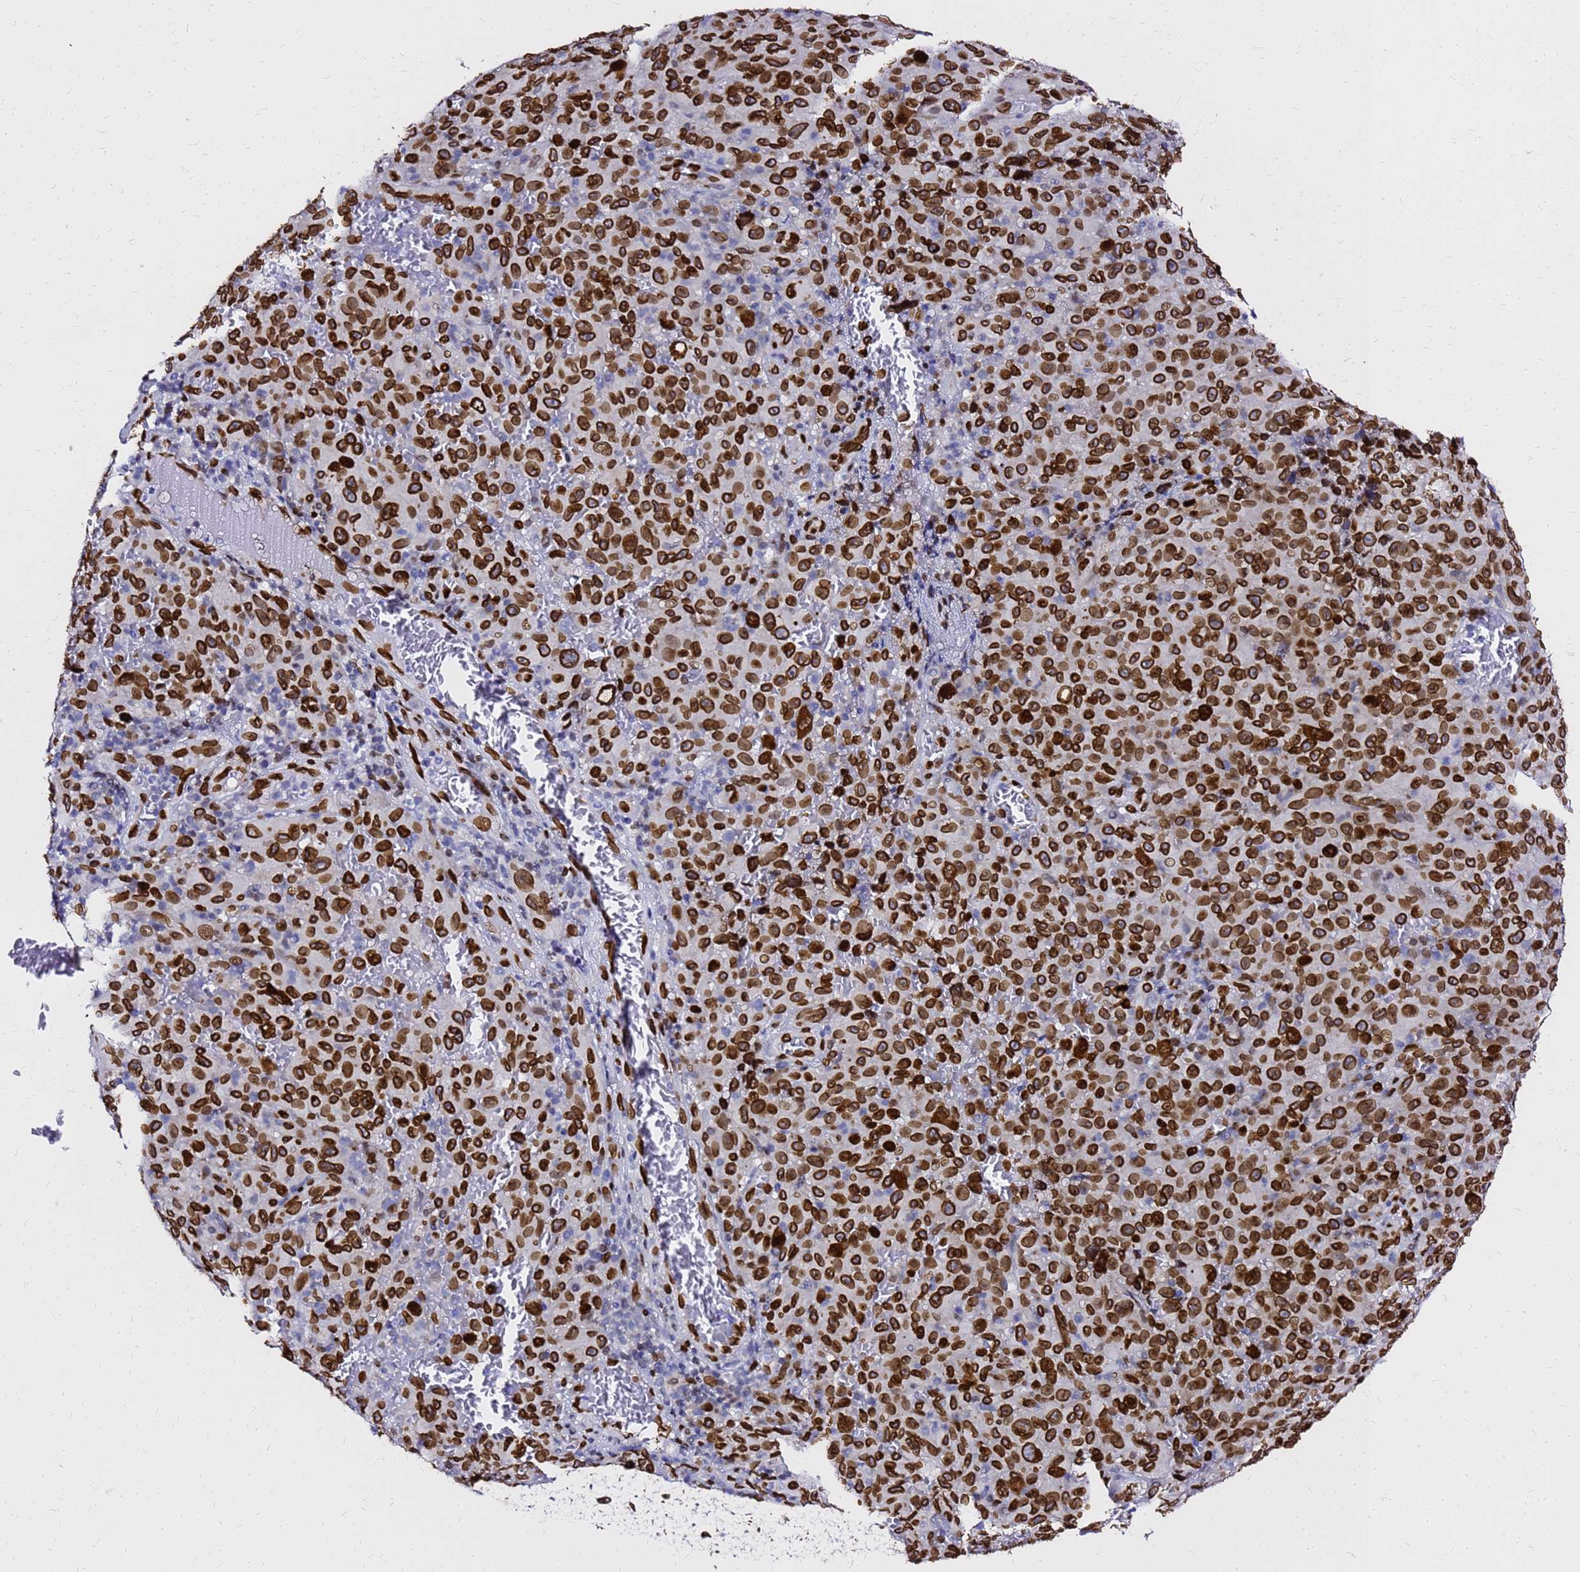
{"staining": {"intensity": "strong", "quantity": ">75%", "location": "cytoplasmic/membranous,nuclear"}, "tissue": "melanoma", "cell_type": "Tumor cells", "image_type": "cancer", "snomed": [{"axis": "morphology", "description": "Malignant melanoma, NOS"}, {"axis": "topography", "description": "Skin"}], "caption": "Protein analysis of malignant melanoma tissue shows strong cytoplasmic/membranous and nuclear expression in approximately >75% of tumor cells.", "gene": "C6orf141", "patient": {"sex": "female", "age": 82}}